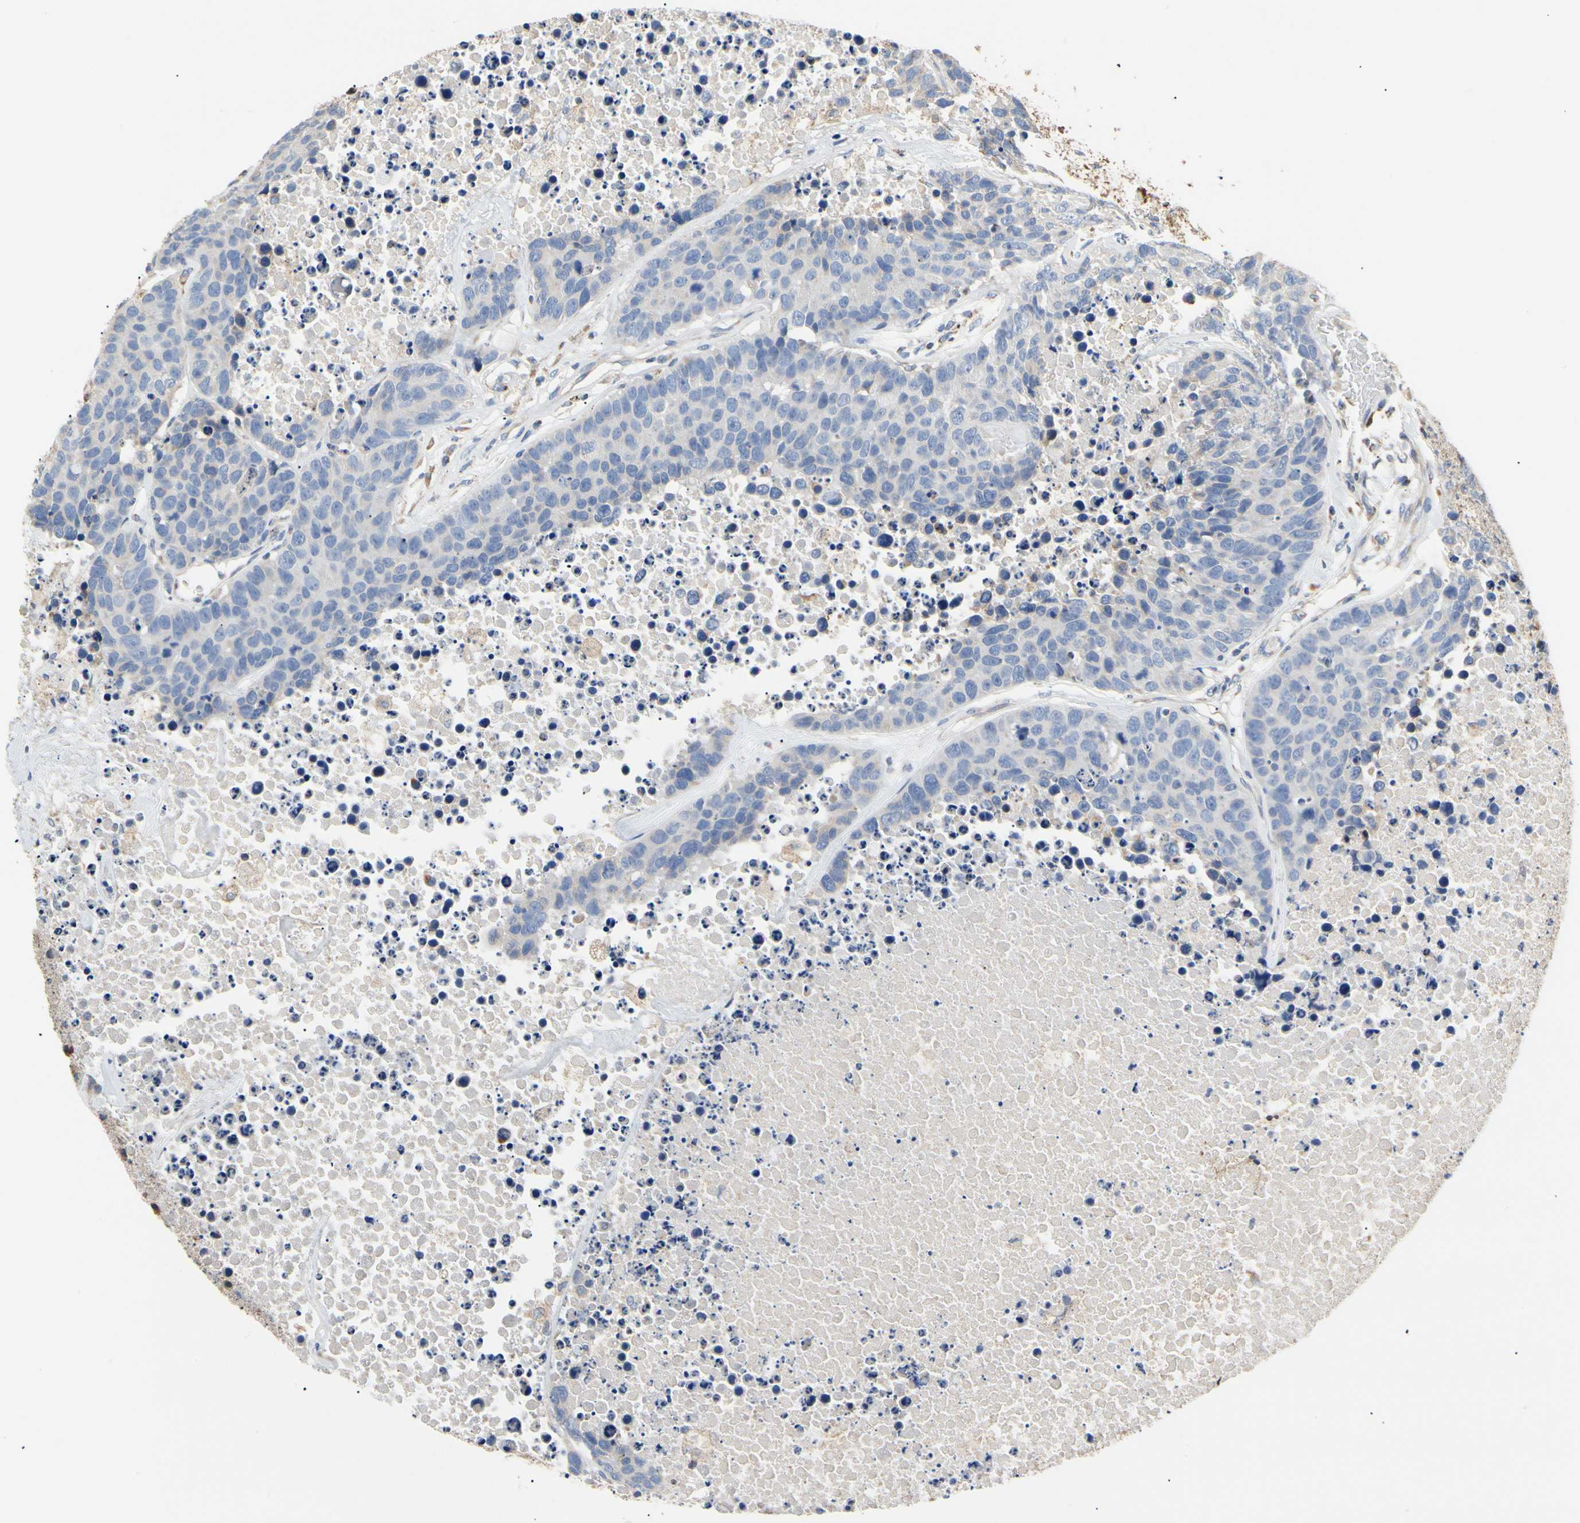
{"staining": {"intensity": "negative", "quantity": "none", "location": "none"}, "tissue": "carcinoid", "cell_type": "Tumor cells", "image_type": "cancer", "snomed": [{"axis": "morphology", "description": "Carcinoid, malignant, NOS"}, {"axis": "topography", "description": "Lung"}], "caption": "Image shows no significant protein positivity in tumor cells of carcinoid.", "gene": "PLGRKT", "patient": {"sex": "male", "age": 60}}